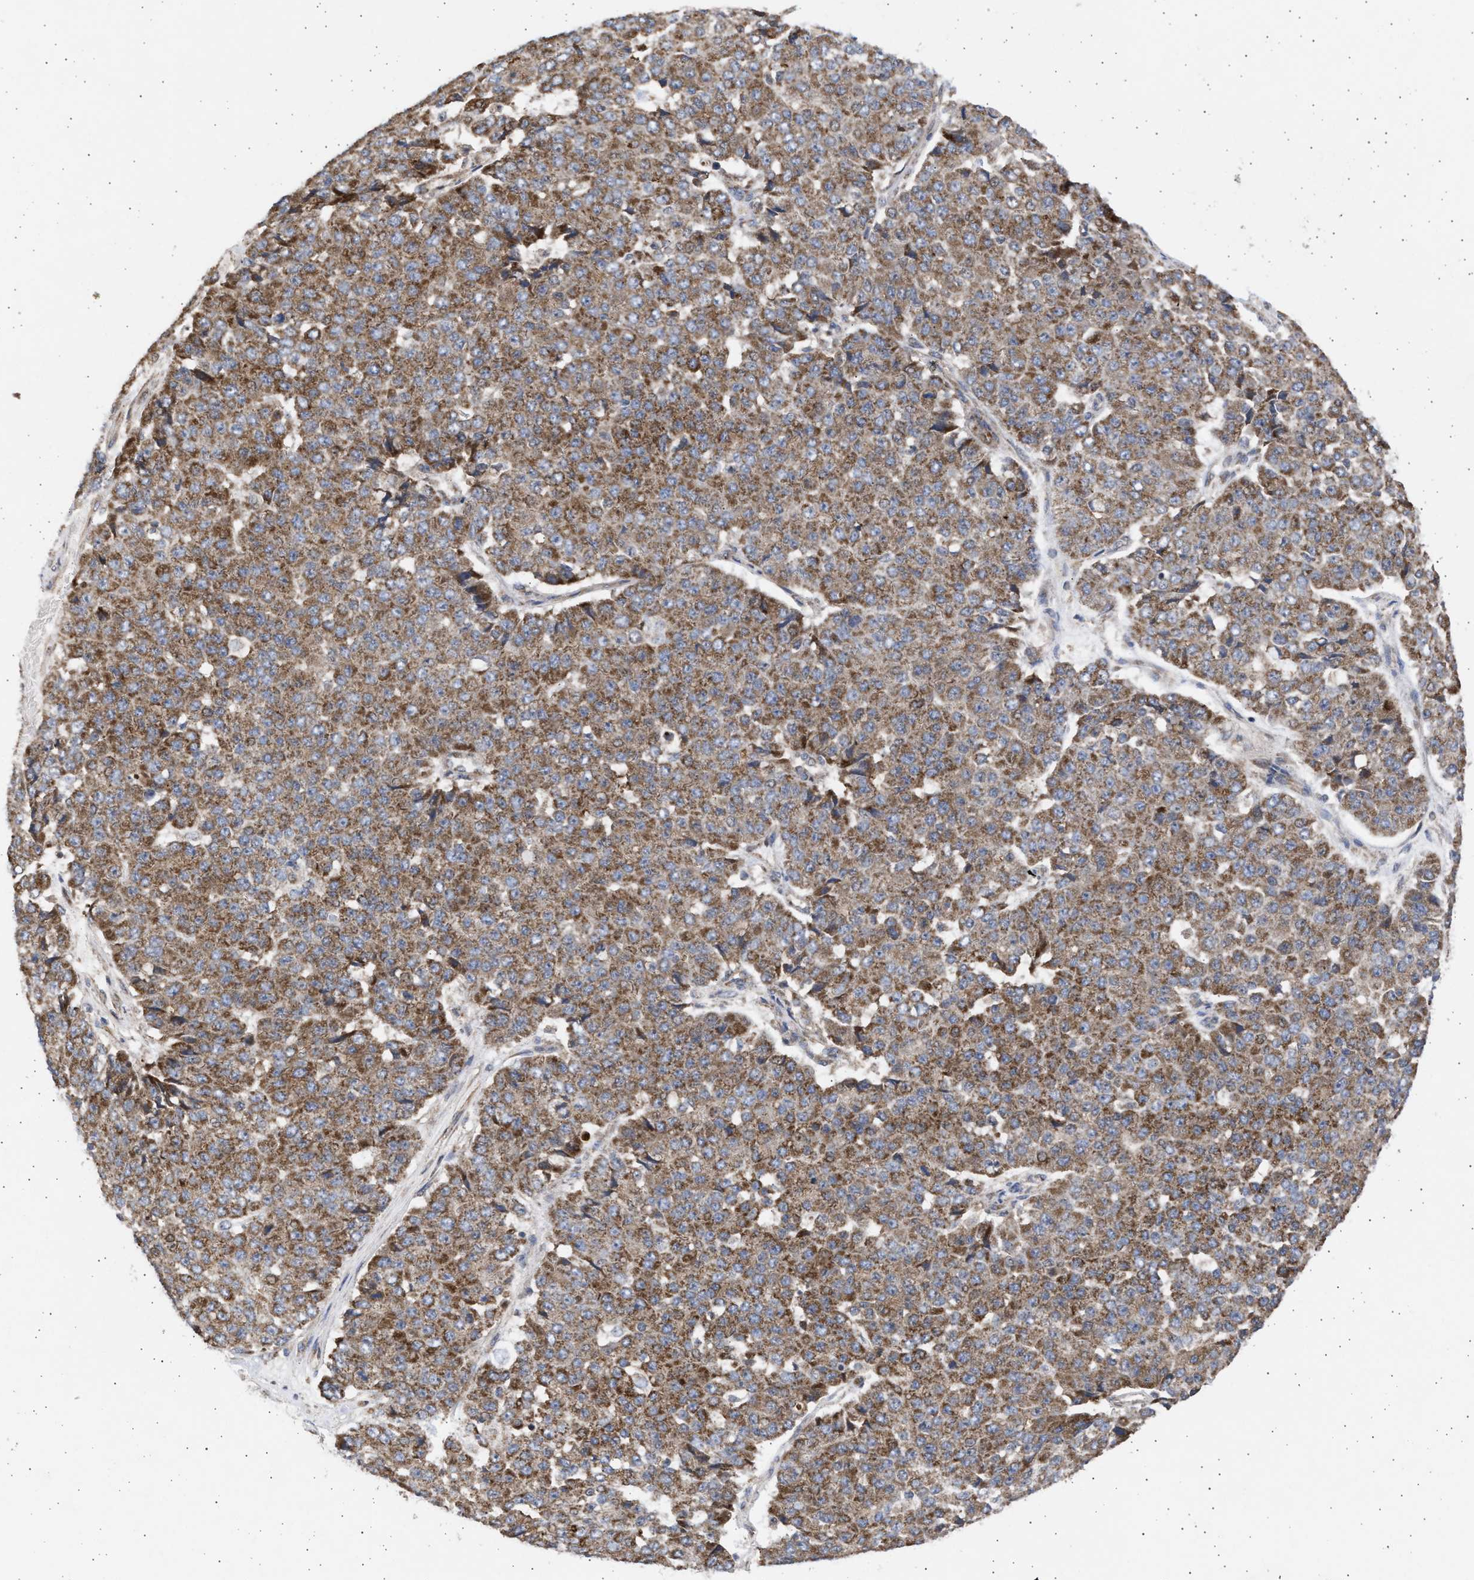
{"staining": {"intensity": "strong", "quantity": "25%-75%", "location": "cytoplasmic/membranous"}, "tissue": "pancreatic cancer", "cell_type": "Tumor cells", "image_type": "cancer", "snomed": [{"axis": "morphology", "description": "Adenocarcinoma, NOS"}, {"axis": "topography", "description": "Pancreas"}], "caption": "Immunohistochemistry staining of pancreatic cancer, which shows high levels of strong cytoplasmic/membranous positivity in about 25%-75% of tumor cells indicating strong cytoplasmic/membranous protein positivity. The staining was performed using DAB (3,3'-diaminobenzidine) (brown) for protein detection and nuclei were counterstained in hematoxylin (blue).", "gene": "TTC19", "patient": {"sex": "male", "age": 50}}